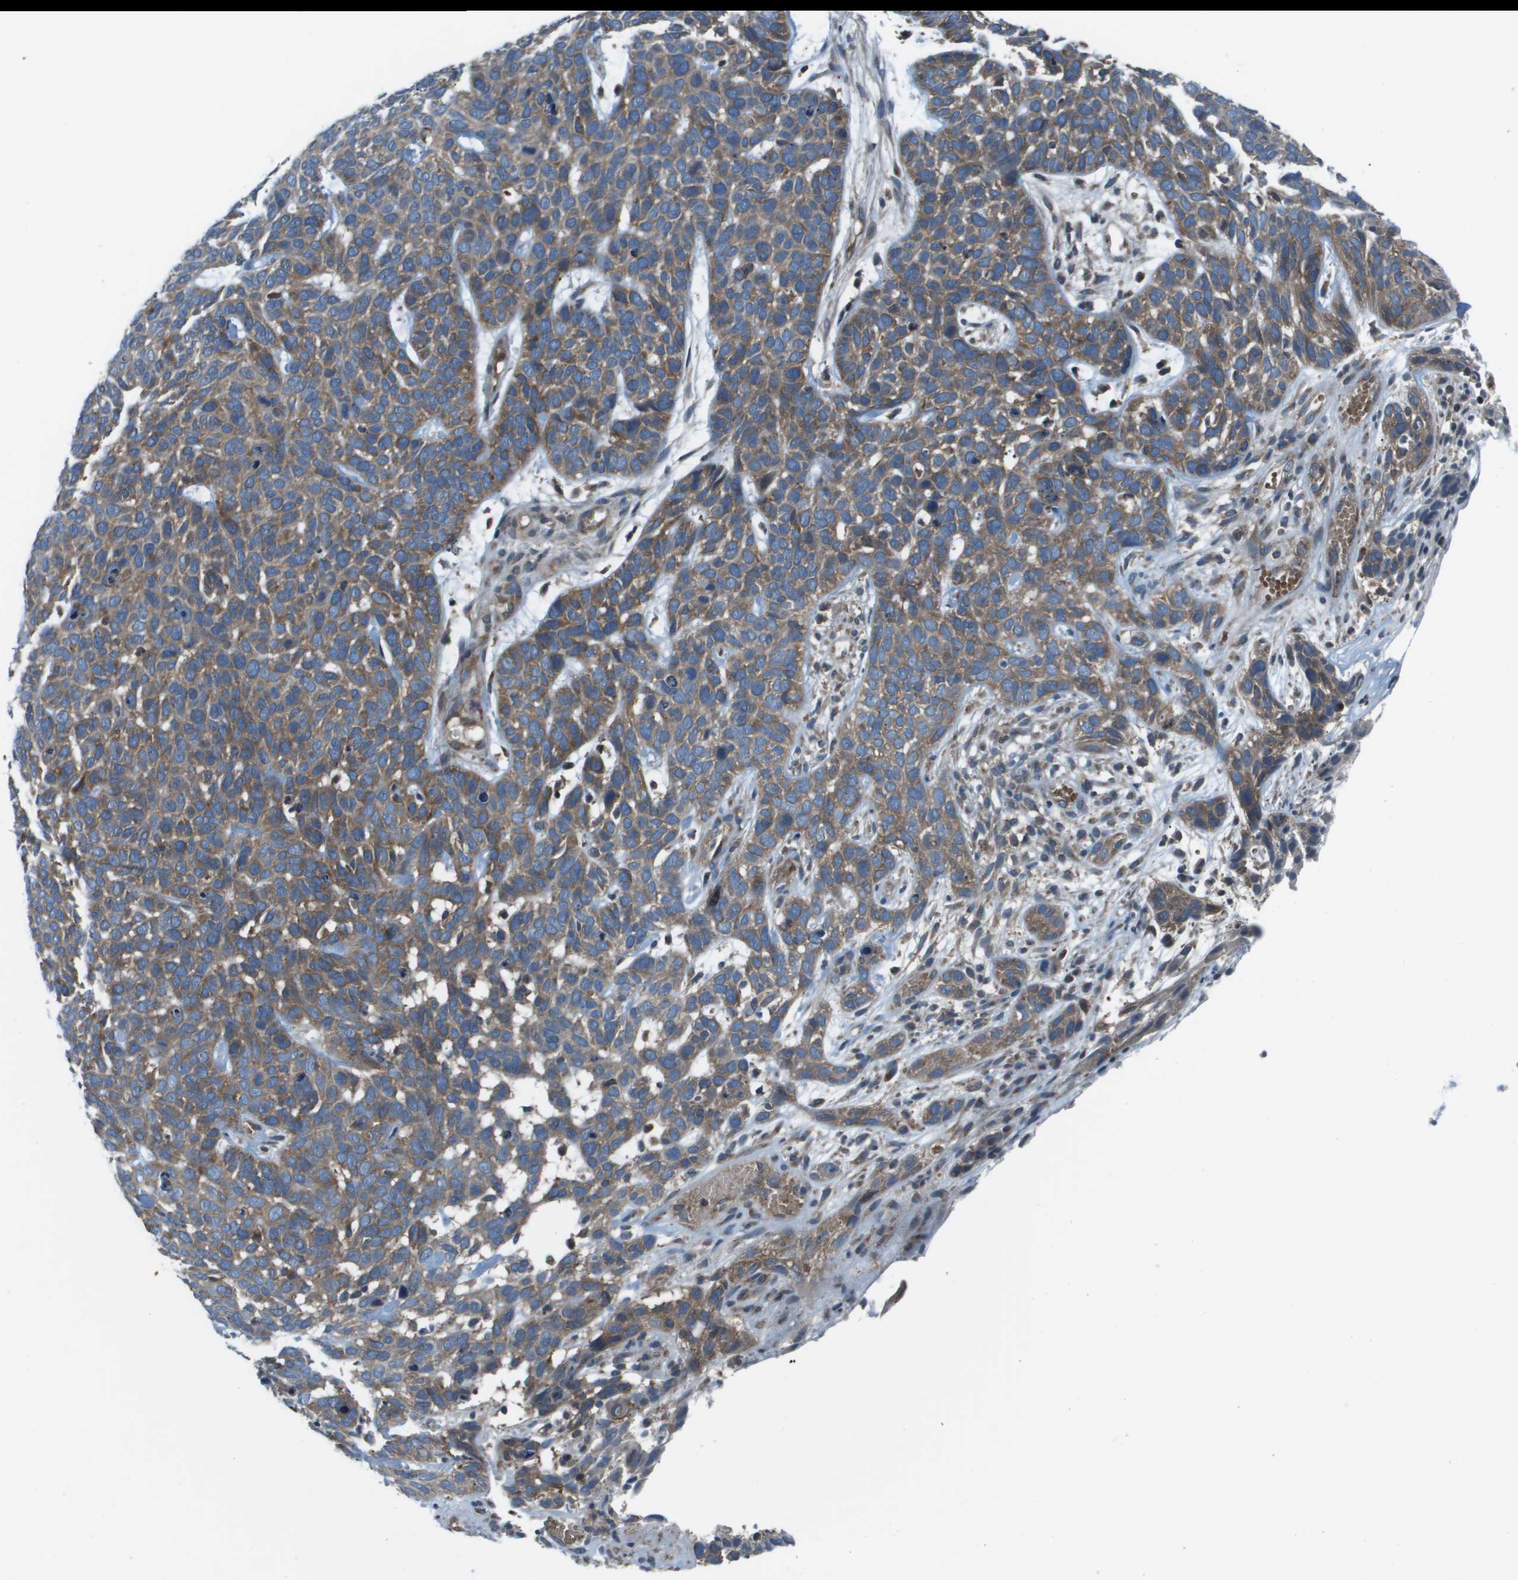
{"staining": {"intensity": "moderate", "quantity": ">75%", "location": "cytoplasmic/membranous"}, "tissue": "skin cancer", "cell_type": "Tumor cells", "image_type": "cancer", "snomed": [{"axis": "morphology", "description": "Basal cell carcinoma"}, {"axis": "topography", "description": "Skin"}], "caption": "A medium amount of moderate cytoplasmic/membranous expression is seen in approximately >75% of tumor cells in skin basal cell carcinoma tissue.", "gene": "EIF3B", "patient": {"sex": "male", "age": 87}}